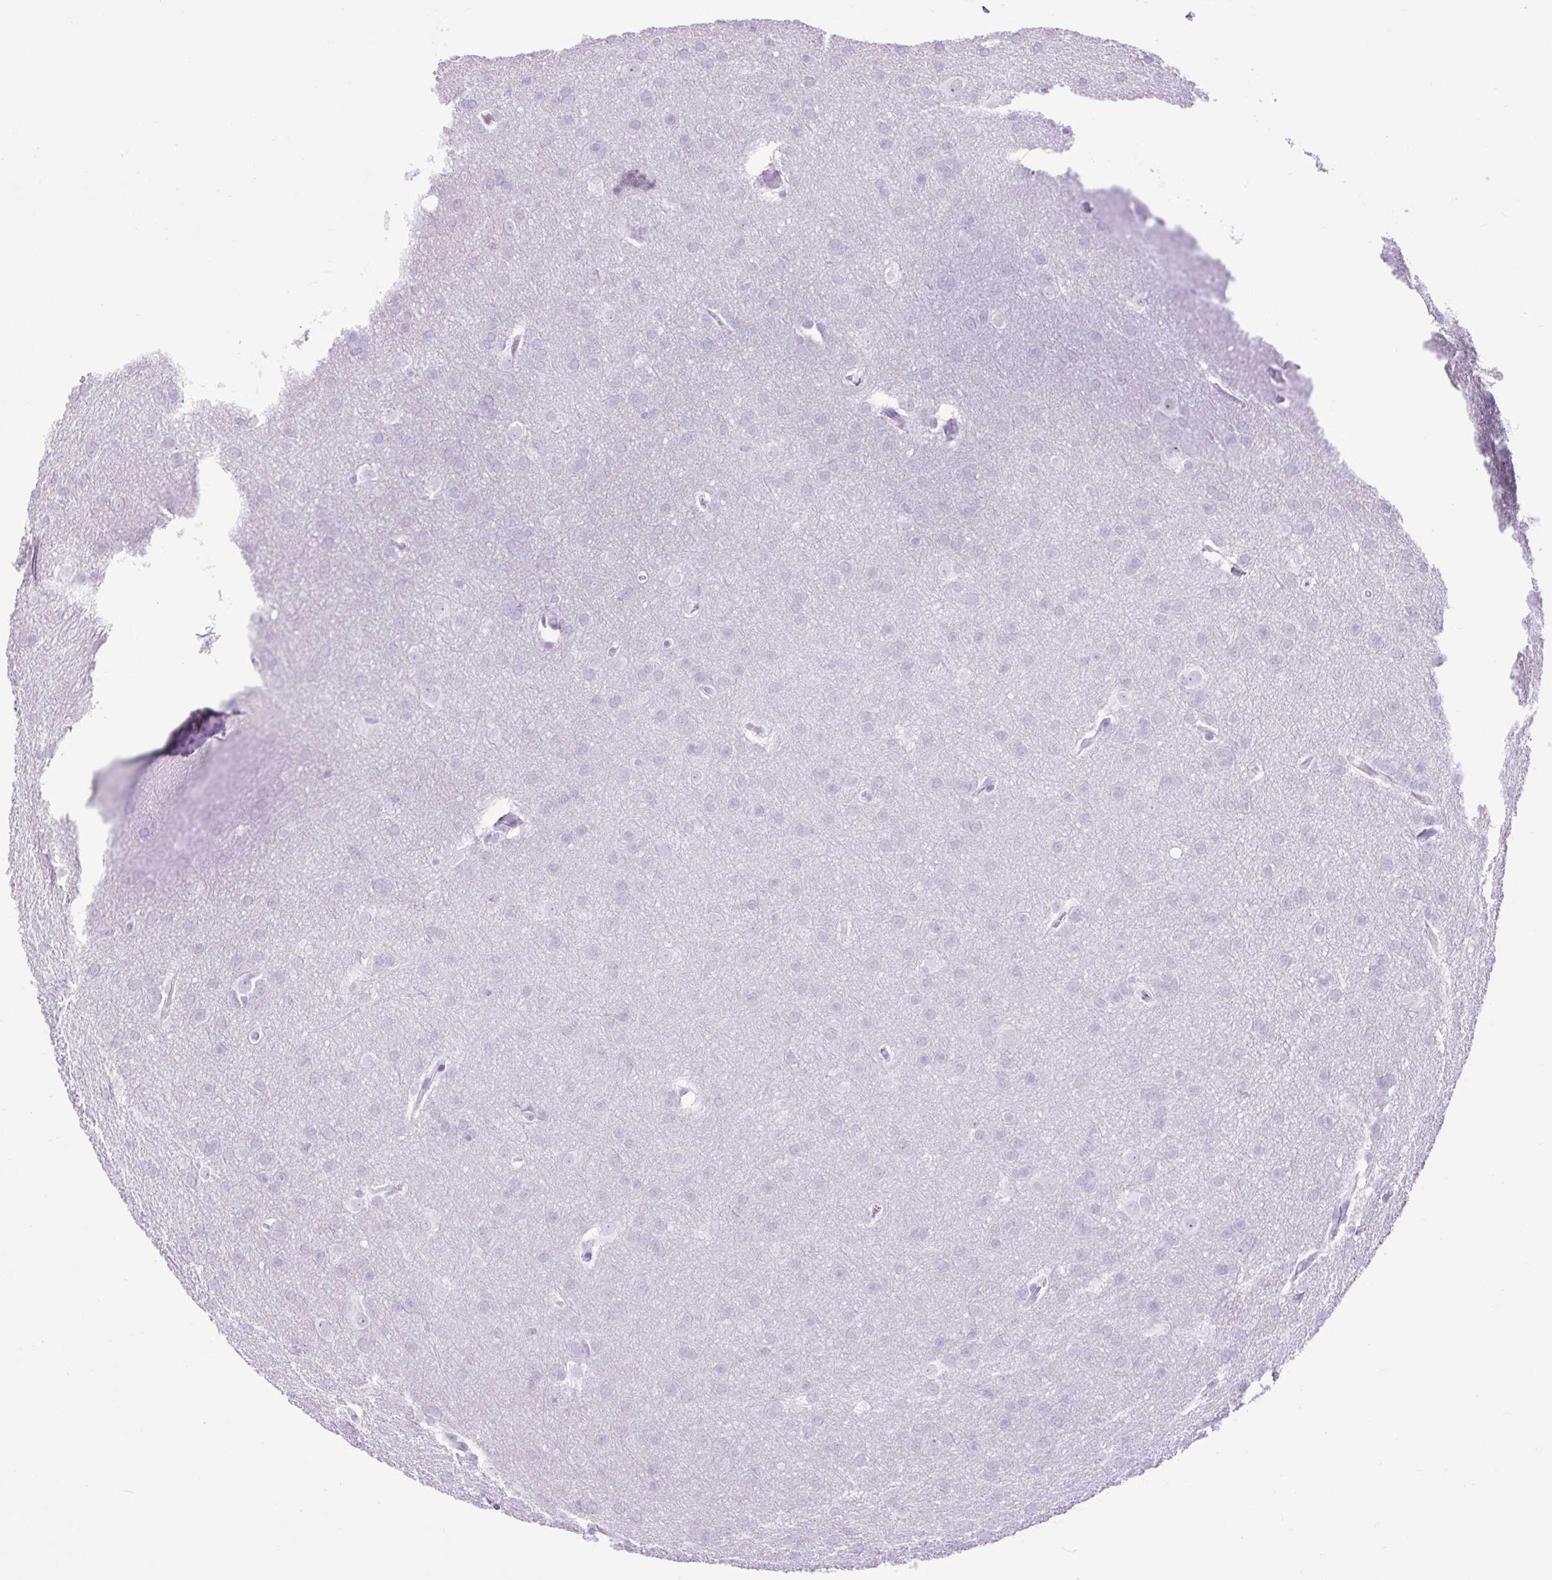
{"staining": {"intensity": "negative", "quantity": "none", "location": "none"}, "tissue": "glioma", "cell_type": "Tumor cells", "image_type": "cancer", "snomed": [{"axis": "morphology", "description": "Glioma, malignant, Low grade"}, {"axis": "topography", "description": "Brain"}], "caption": "The histopathology image shows no staining of tumor cells in glioma. Brightfield microscopy of immunohistochemistry stained with DAB (3,3'-diaminobenzidine) (brown) and hematoxylin (blue), captured at high magnification.", "gene": "RACGAP1", "patient": {"sex": "female", "age": 32}}